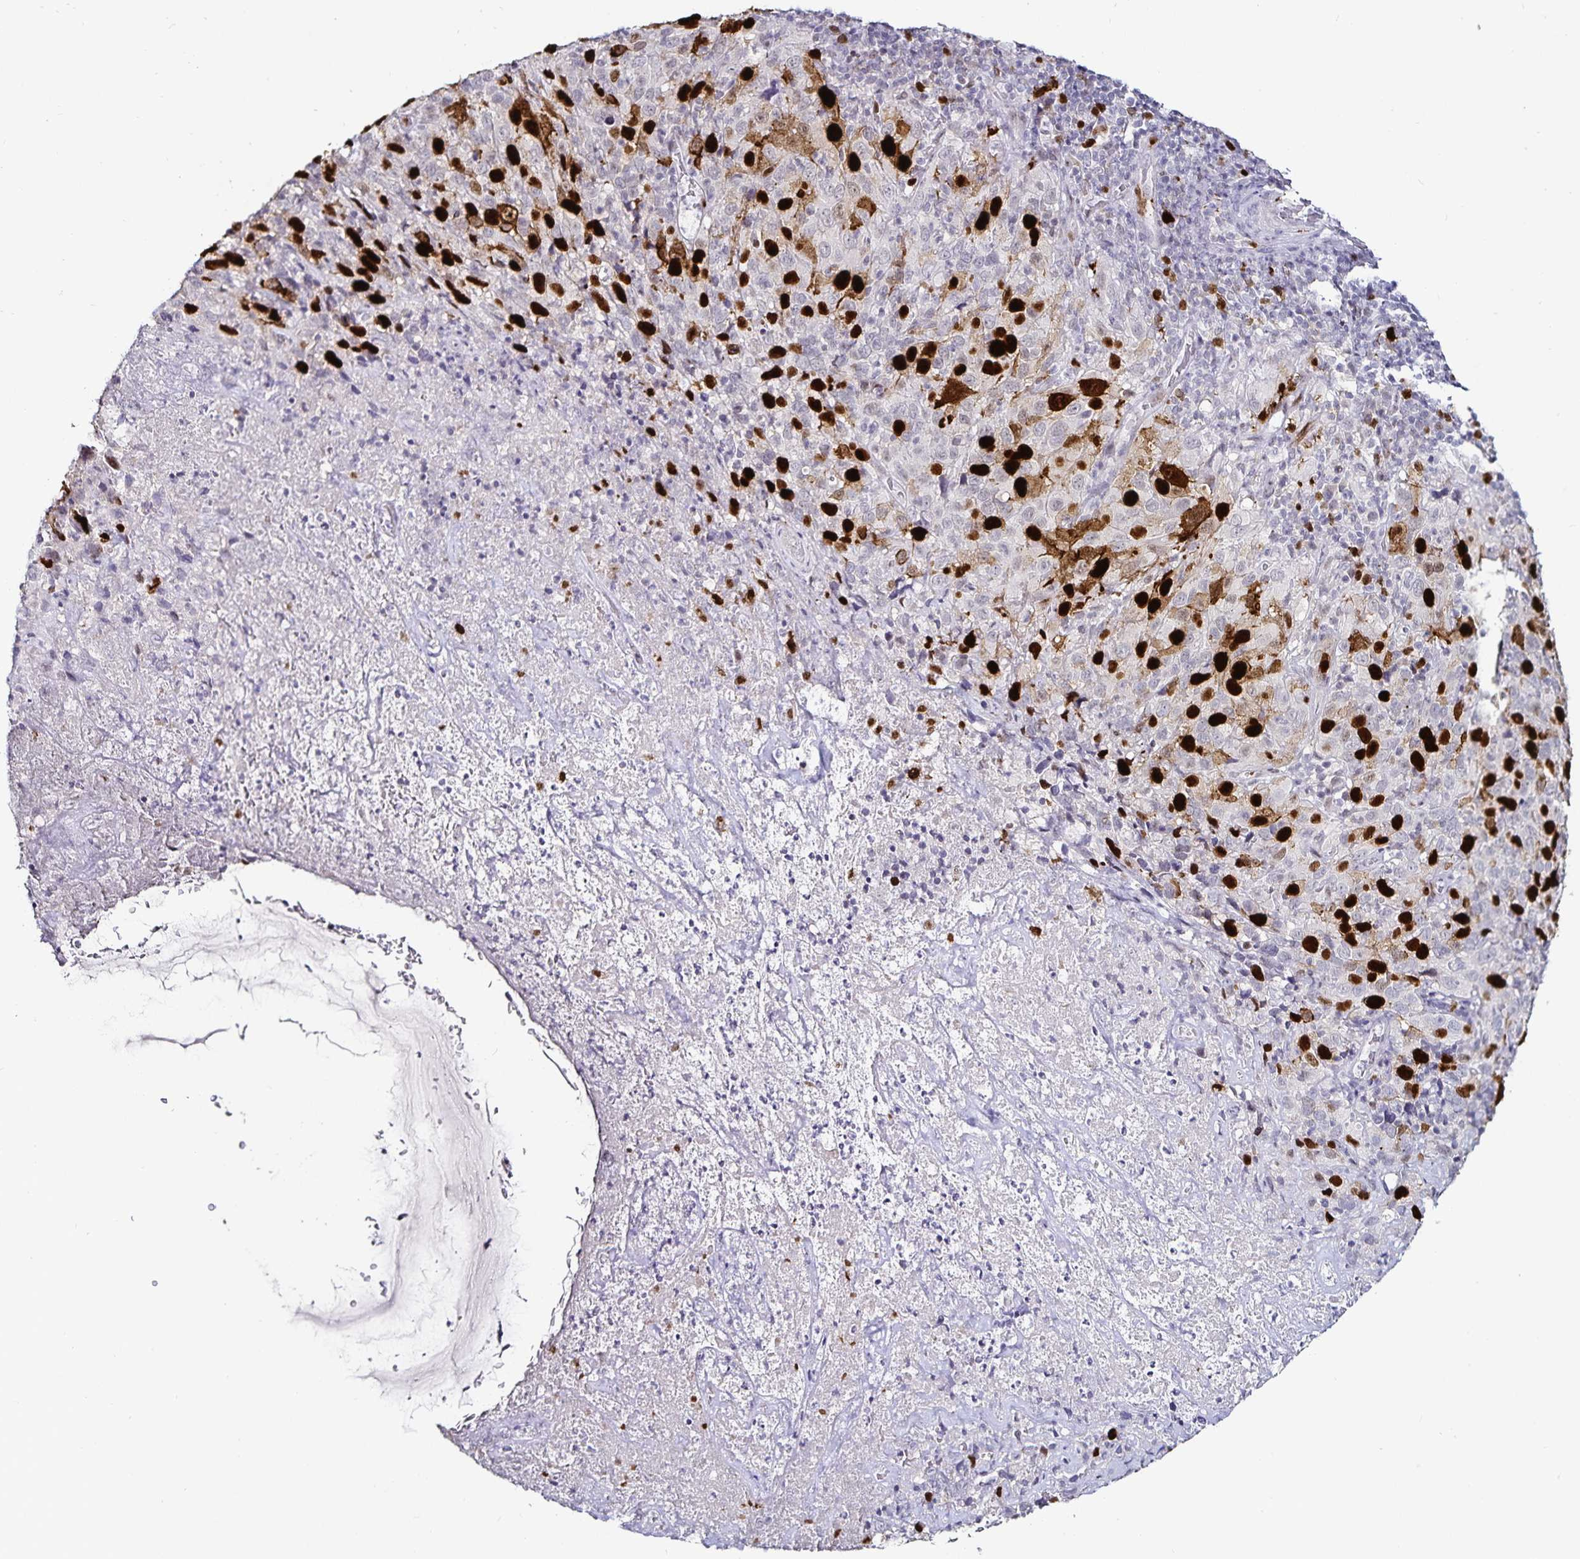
{"staining": {"intensity": "strong", "quantity": "25%-75%", "location": "nuclear"}, "tissue": "cervical cancer", "cell_type": "Tumor cells", "image_type": "cancer", "snomed": [{"axis": "morphology", "description": "Squamous cell carcinoma, NOS"}, {"axis": "topography", "description": "Cervix"}], "caption": "This micrograph shows cervical cancer stained with immunohistochemistry (IHC) to label a protein in brown. The nuclear of tumor cells show strong positivity for the protein. Nuclei are counter-stained blue.", "gene": "ANLN", "patient": {"sex": "female", "age": 51}}